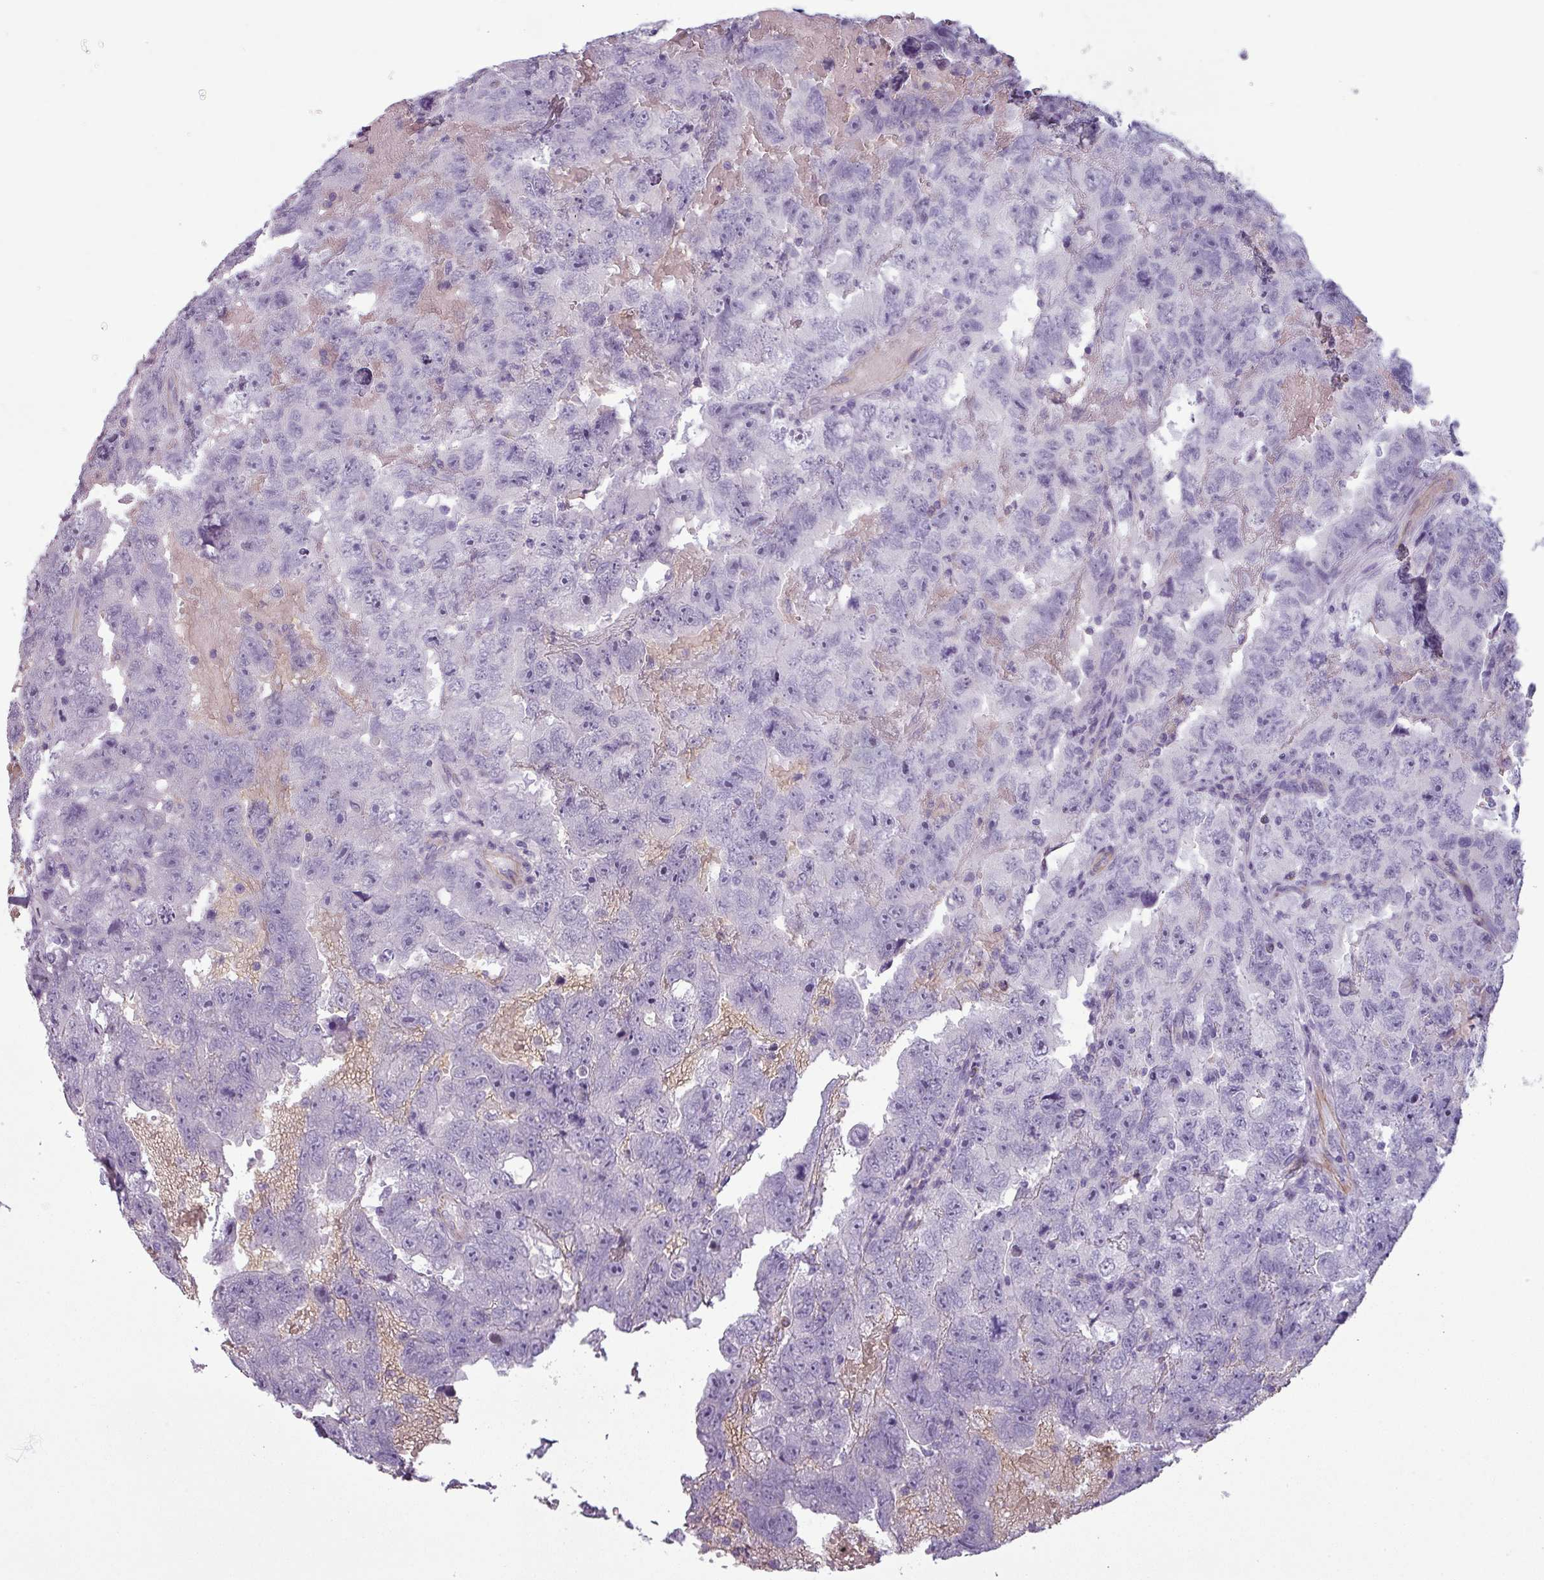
{"staining": {"intensity": "negative", "quantity": "none", "location": "none"}, "tissue": "testis cancer", "cell_type": "Tumor cells", "image_type": "cancer", "snomed": [{"axis": "morphology", "description": "Carcinoma, Embryonal, NOS"}, {"axis": "topography", "description": "Testis"}], "caption": "Immunohistochemistry of human testis cancer shows no expression in tumor cells.", "gene": "AREL1", "patient": {"sex": "male", "age": 45}}